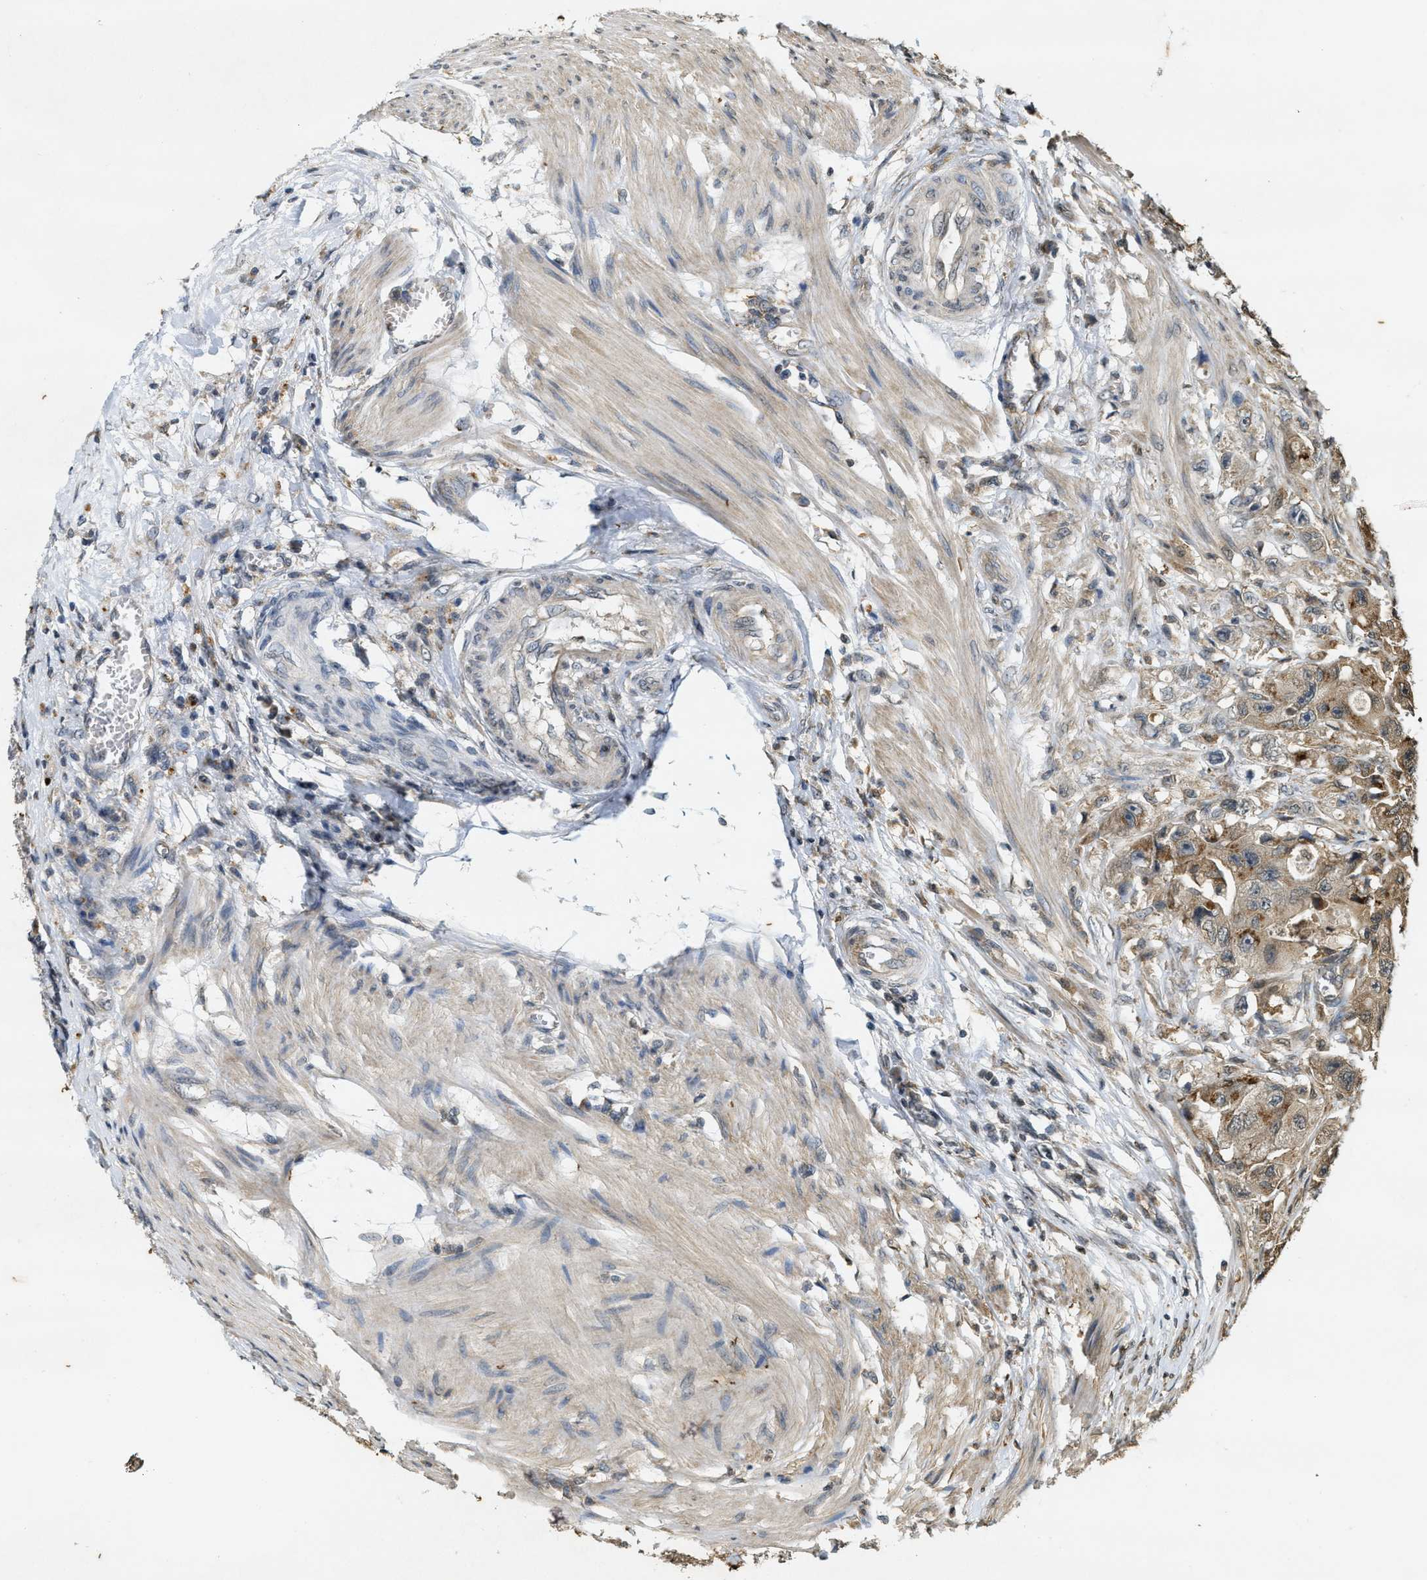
{"staining": {"intensity": "moderate", "quantity": "<25%", "location": "cytoplasmic/membranous"}, "tissue": "colorectal cancer", "cell_type": "Tumor cells", "image_type": "cancer", "snomed": [{"axis": "morphology", "description": "Adenocarcinoma, NOS"}, {"axis": "topography", "description": "Colon"}], "caption": "The immunohistochemical stain highlights moderate cytoplasmic/membranous positivity in tumor cells of colorectal cancer (adenocarcinoma) tissue.", "gene": "KIF21A", "patient": {"sex": "female", "age": 46}}